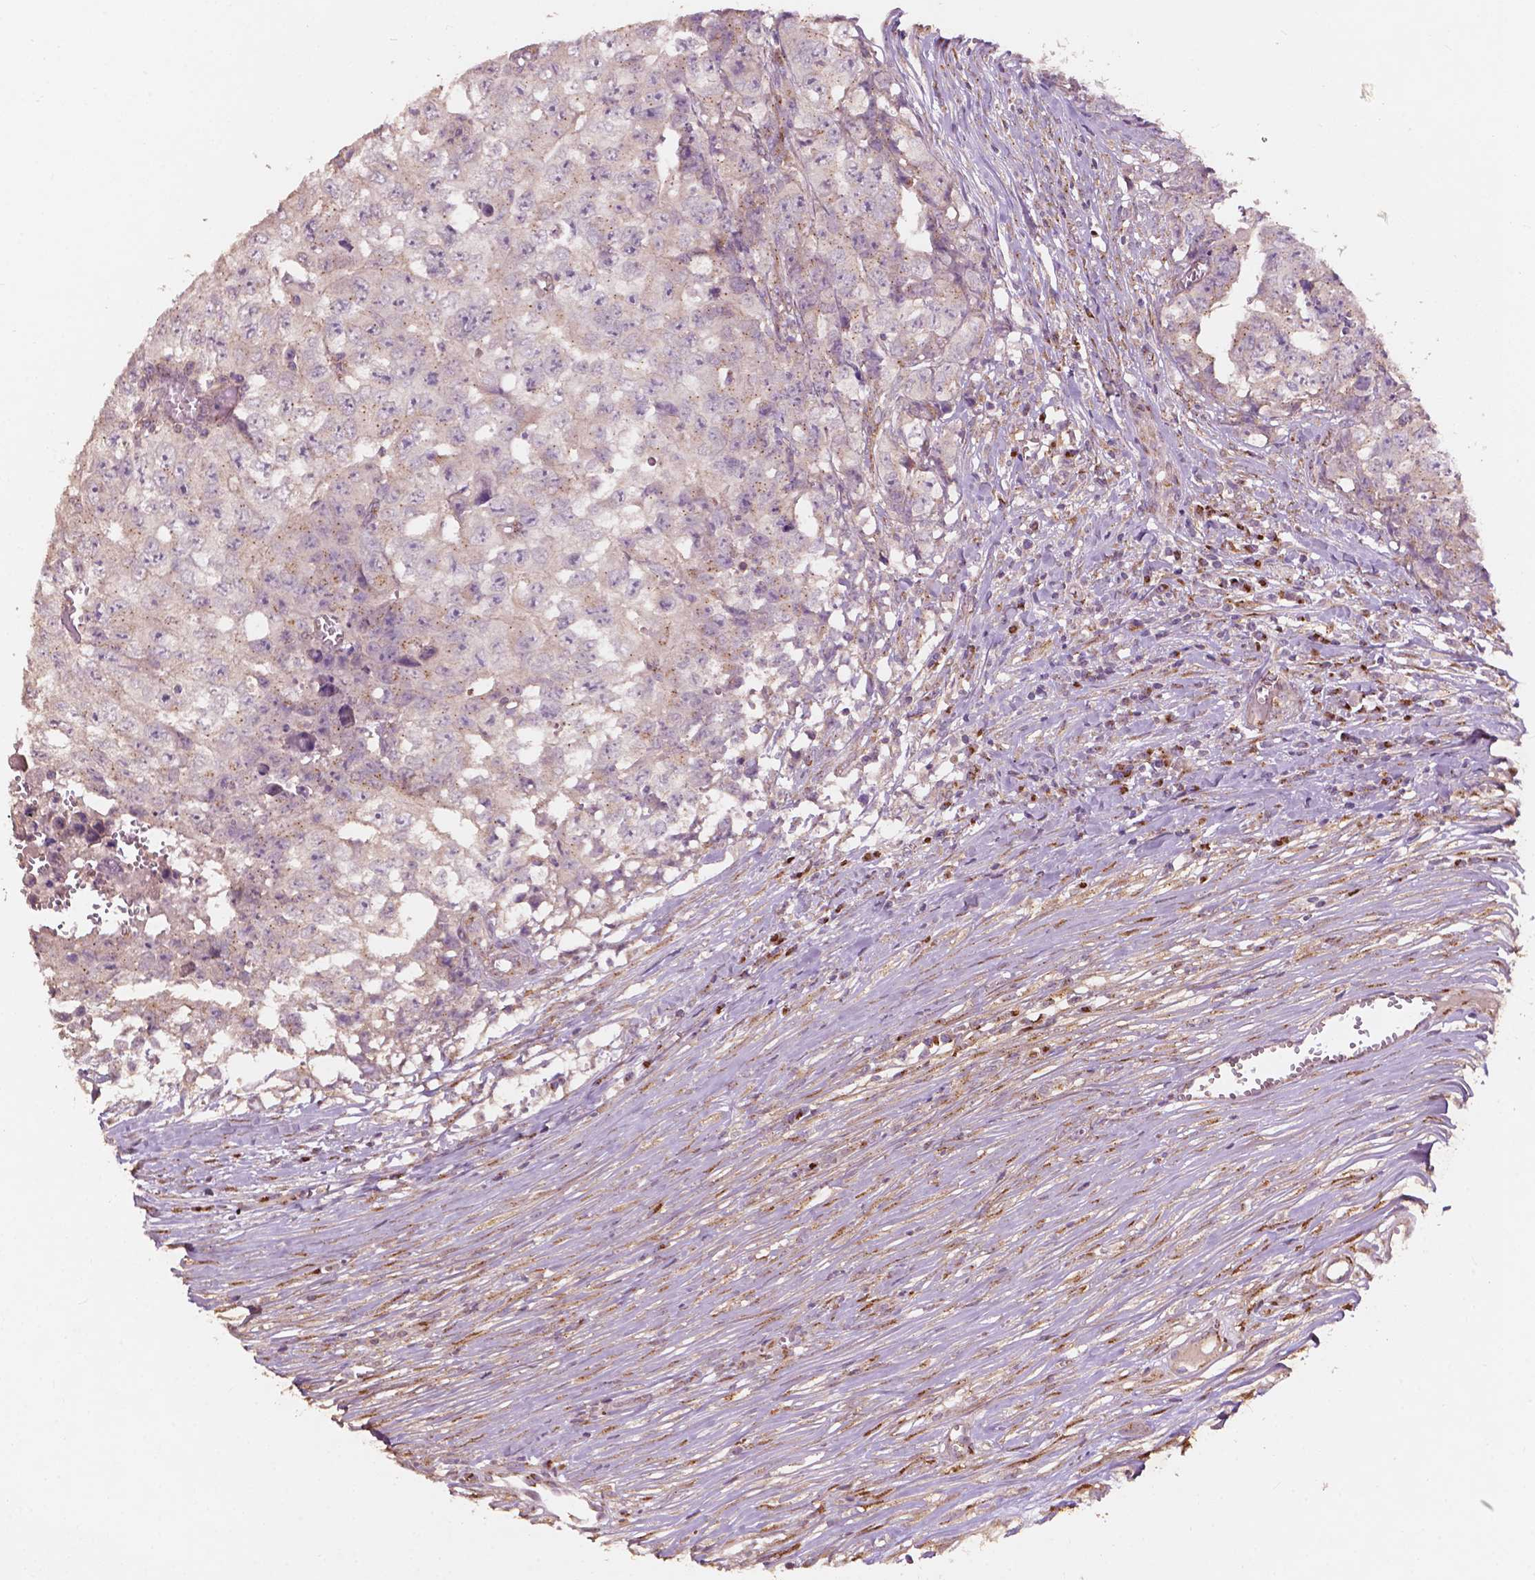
{"staining": {"intensity": "weak", "quantity": "<25%", "location": "cytoplasmic/membranous"}, "tissue": "testis cancer", "cell_type": "Tumor cells", "image_type": "cancer", "snomed": [{"axis": "morphology", "description": "Carcinoma, Embryonal, NOS"}, {"axis": "morphology", "description": "Teratoma, malignant, NOS"}, {"axis": "topography", "description": "Testis"}], "caption": "Immunohistochemistry (IHC) photomicrograph of neoplastic tissue: human testis cancer (teratoma (malignant)) stained with DAB demonstrates no significant protein expression in tumor cells.", "gene": "CHPT1", "patient": {"sex": "male", "age": 24}}